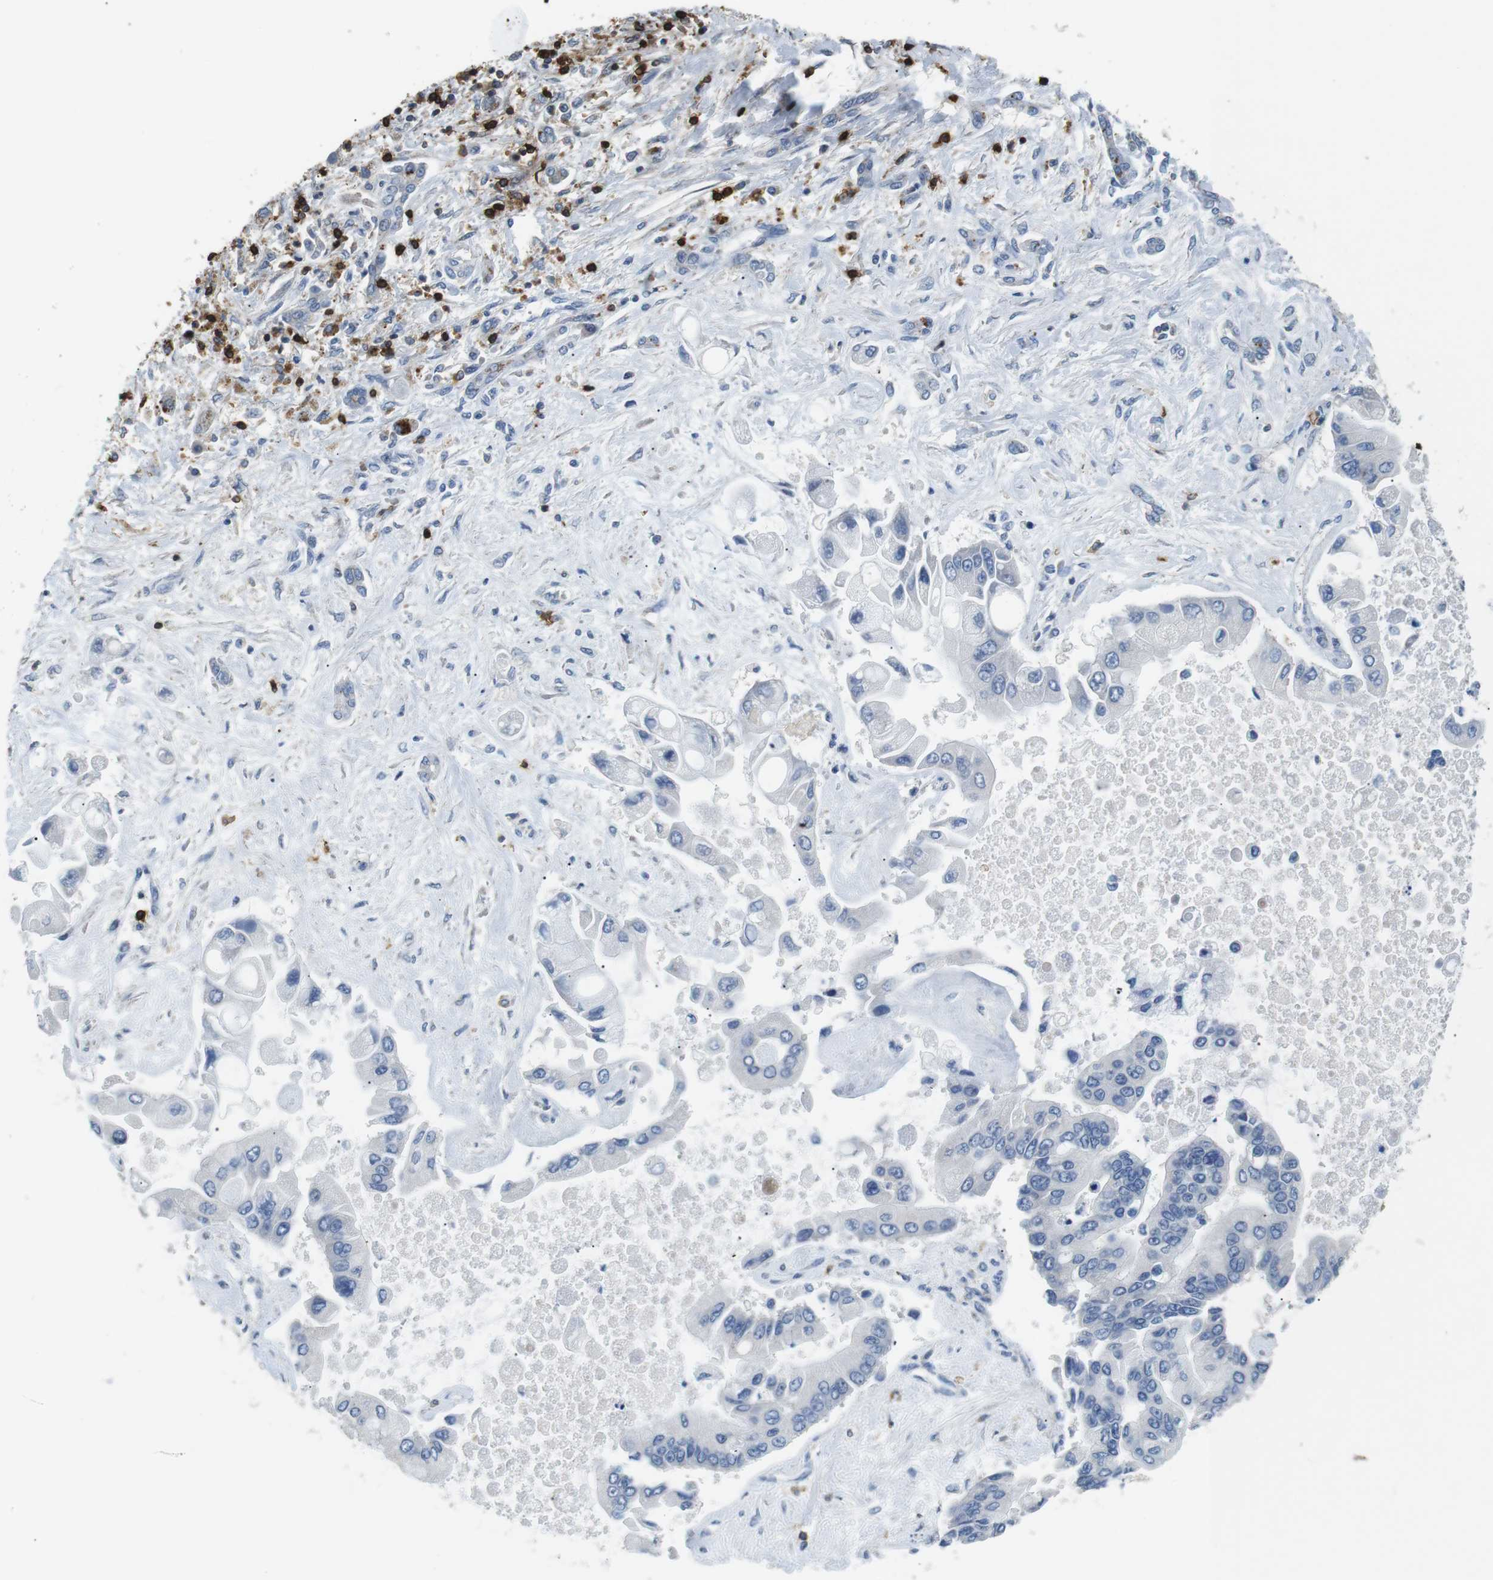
{"staining": {"intensity": "negative", "quantity": "none", "location": "none"}, "tissue": "liver cancer", "cell_type": "Tumor cells", "image_type": "cancer", "snomed": [{"axis": "morphology", "description": "Cholangiocarcinoma"}, {"axis": "topography", "description": "Liver"}], "caption": "DAB immunohistochemical staining of liver cancer (cholangiocarcinoma) exhibits no significant staining in tumor cells.", "gene": "CD6", "patient": {"sex": "male", "age": 50}}